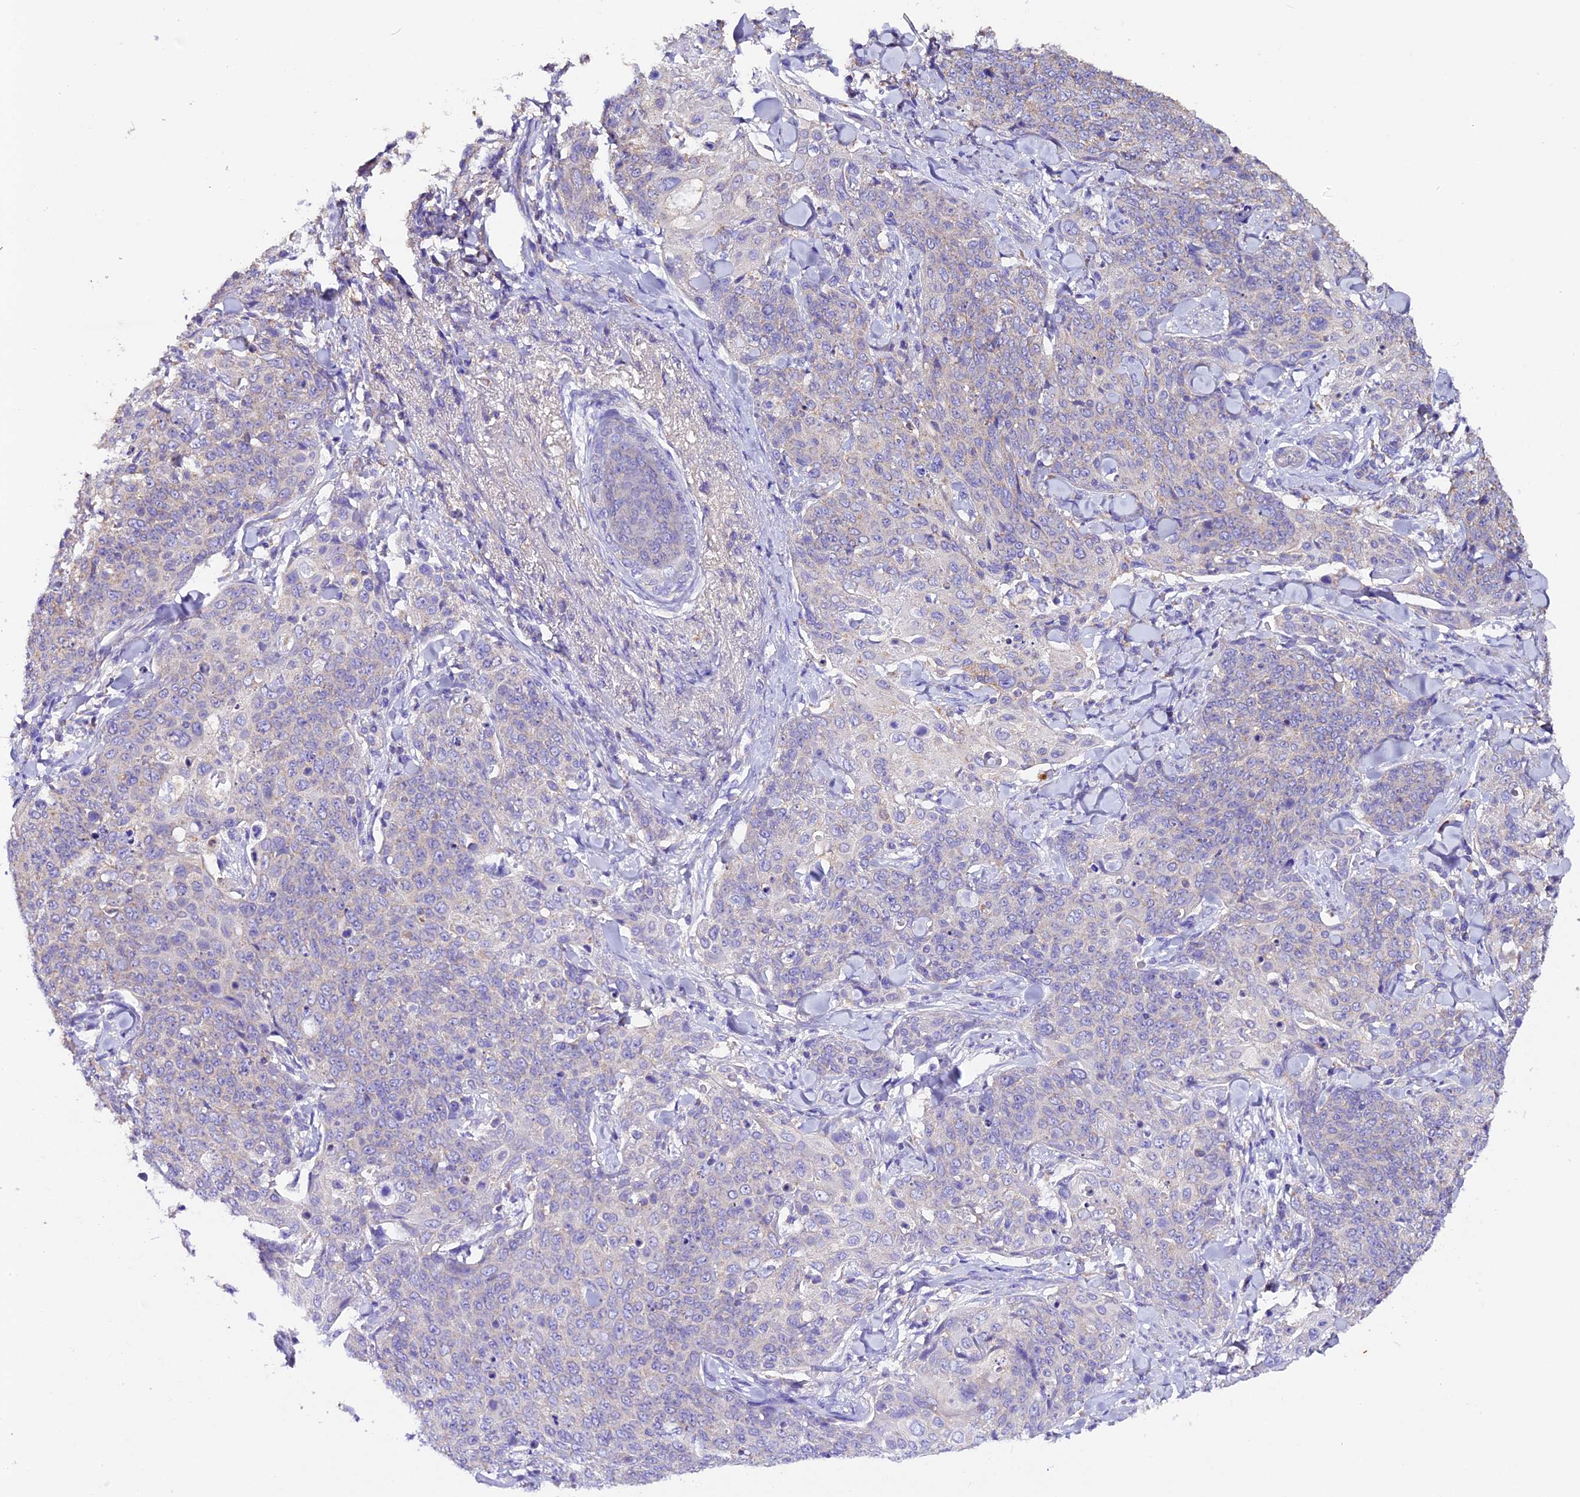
{"staining": {"intensity": "negative", "quantity": "none", "location": "none"}, "tissue": "skin cancer", "cell_type": "Tumor cells", "image_type": "cancer", "snomed": [{"axis": "morphology", "description": "Squamous cell carcinoma, NOS"}, {"axis": "topography", "description": "Skin"}, {"axis": "topography", "description": "Vulva"}], "caption": "This is a image of immunohistochemistry staining of squamous cell carcinoma (skin), which shows no staining in tumor cells.", "gene": "SIX5", "patient": {"sex": "female", "age": 85}}